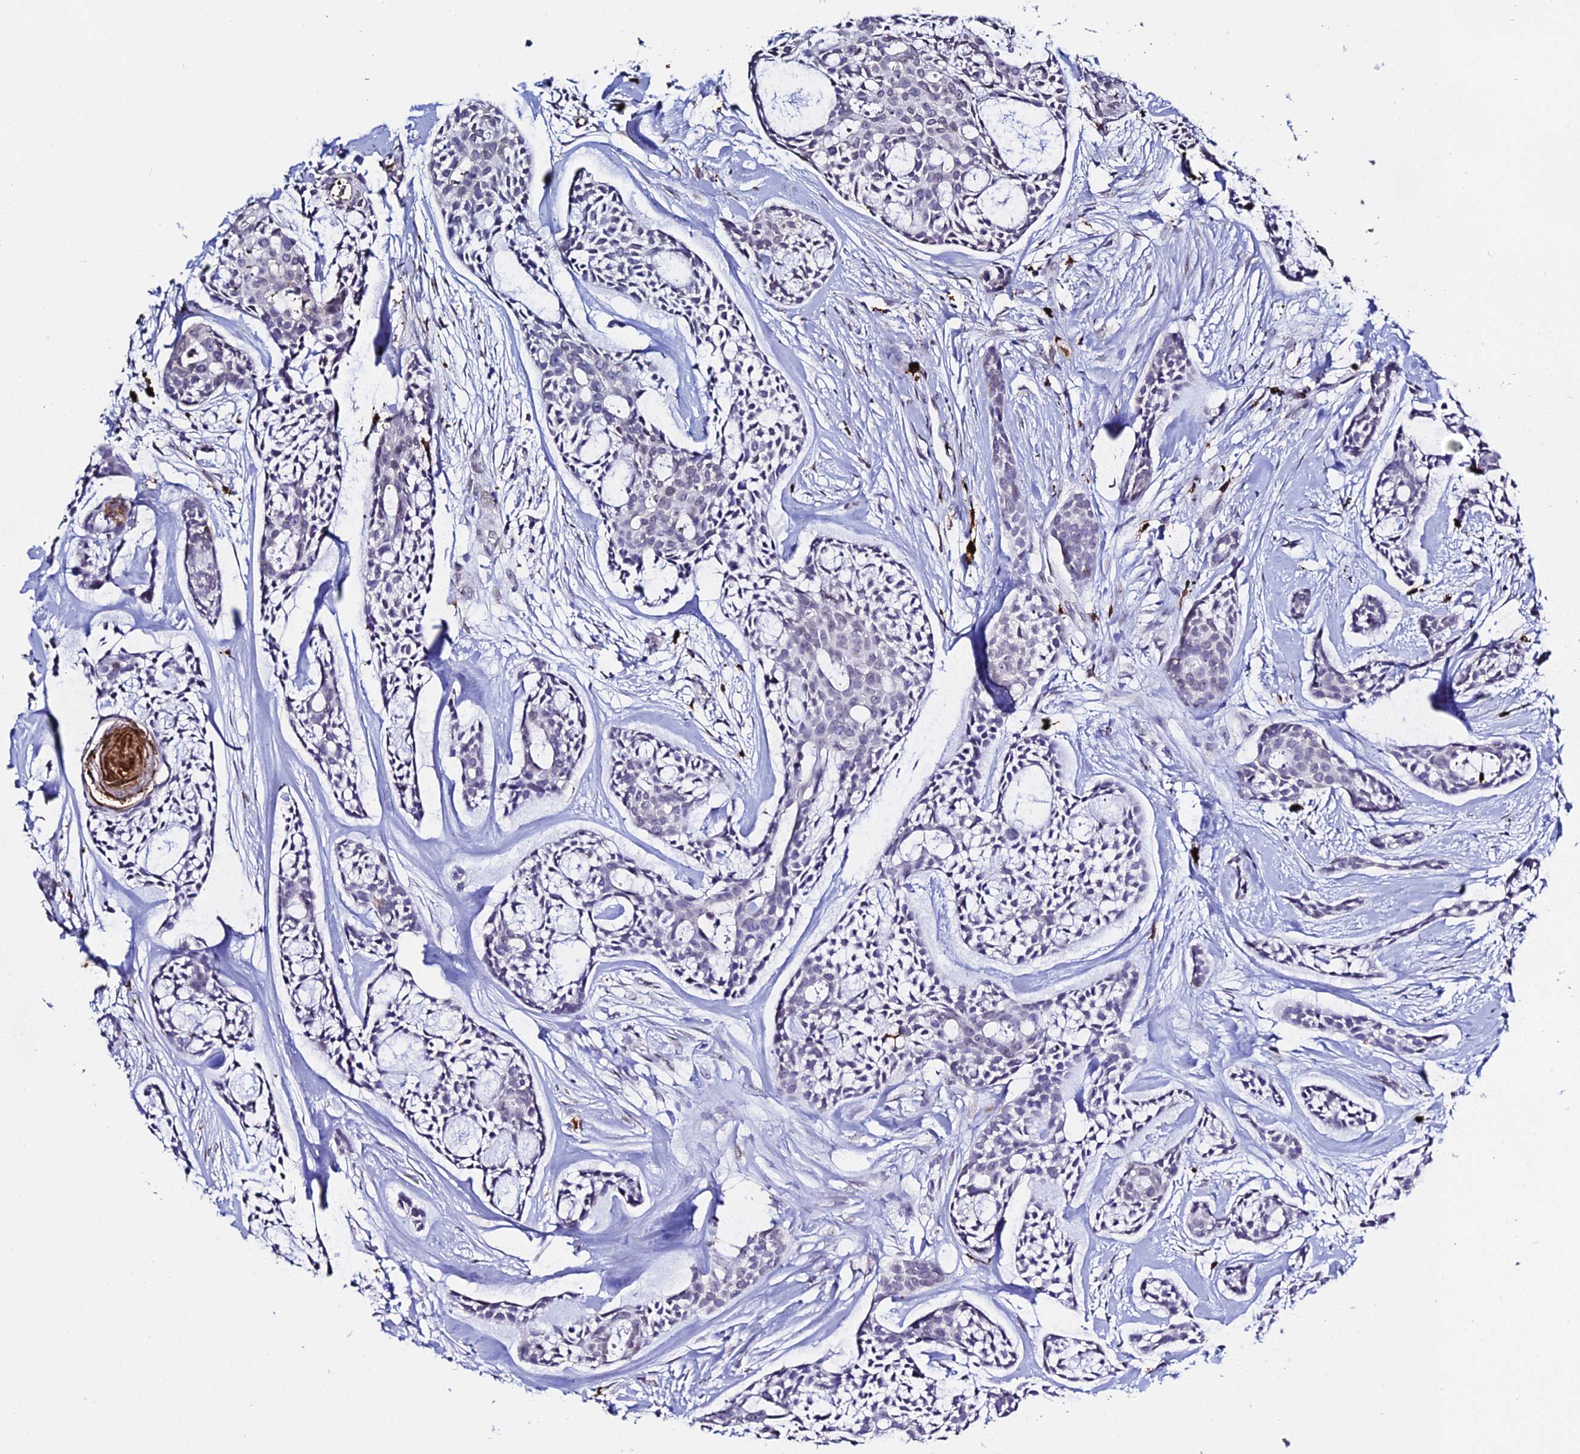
{"staining": {"intensity": "negative", "quantity": "none", "location": "none"}, "tissue": "head and neck cancer", "cell_type": "Tumor cells", "image_type": "cancer", "snomed": [{"axis": "morphology", "description": "Adenocarcinoma, NOS"}, {"axis": "topography", "description": "Subcutis"}, {"axis": "topography", "description": "Head-Neck"}], "caption": "A histopathology image of head and neck adenocarcinoma stained for a protein shows no brown staining in tumor cells.", "gene": "MCM10", "patient": {"sex": "female", "age": 73}}